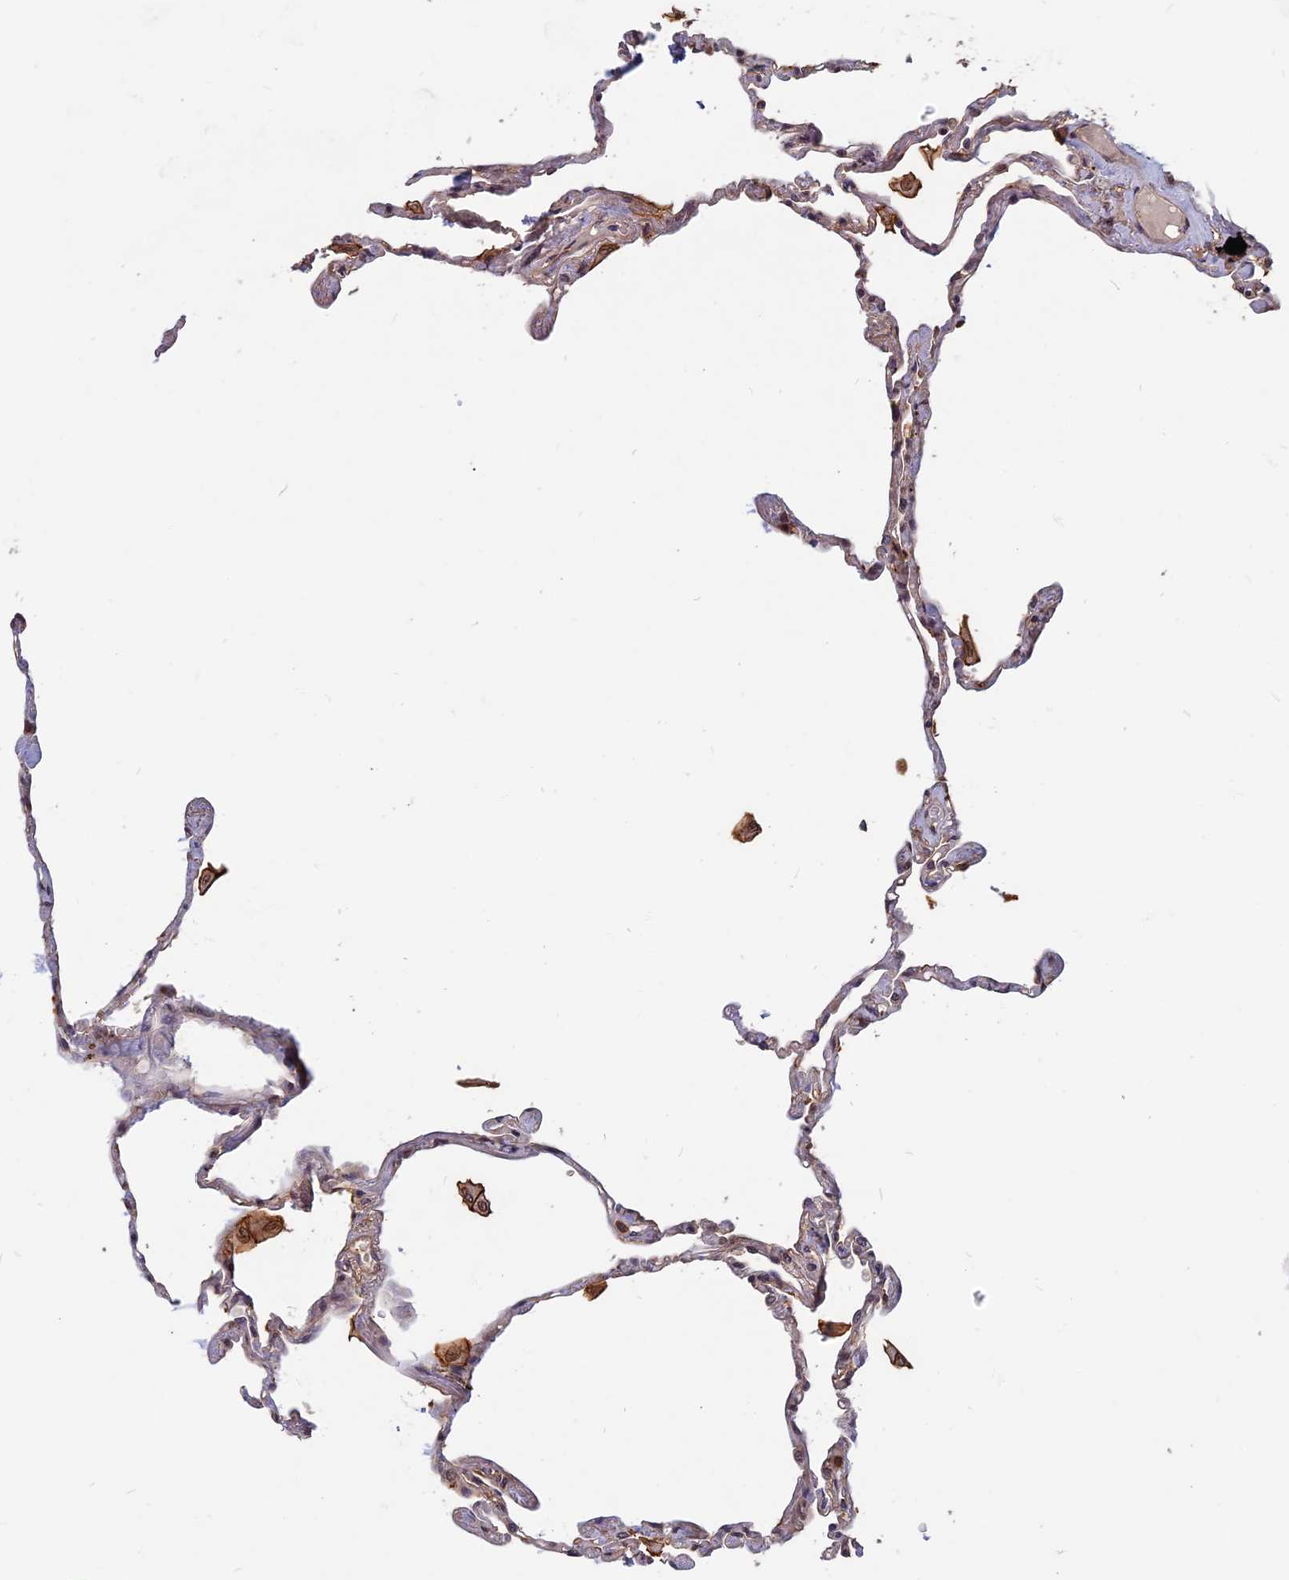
{"staining": {"intensity": "moderate", "quantity": "25%-75%", "location": "cytoplasmic/membranous"}, "tissue": "lung", "cell_type": "Alveolar cells", "image_type": "normal", "snomed": [{"axis": "morphology", "description": "Normal tissue, NOS"}, {"axis": "topography", "description": "Lung"}], "caption": "A histopathology image of lung stained for a protein exhibits moderate cytoplasmic/membranous brown staining in alveolar cells. (IHC, brightfield microscopy, high magnification).", "gene": "SPG11", "patient": {"sex": "female", "age": 67}}